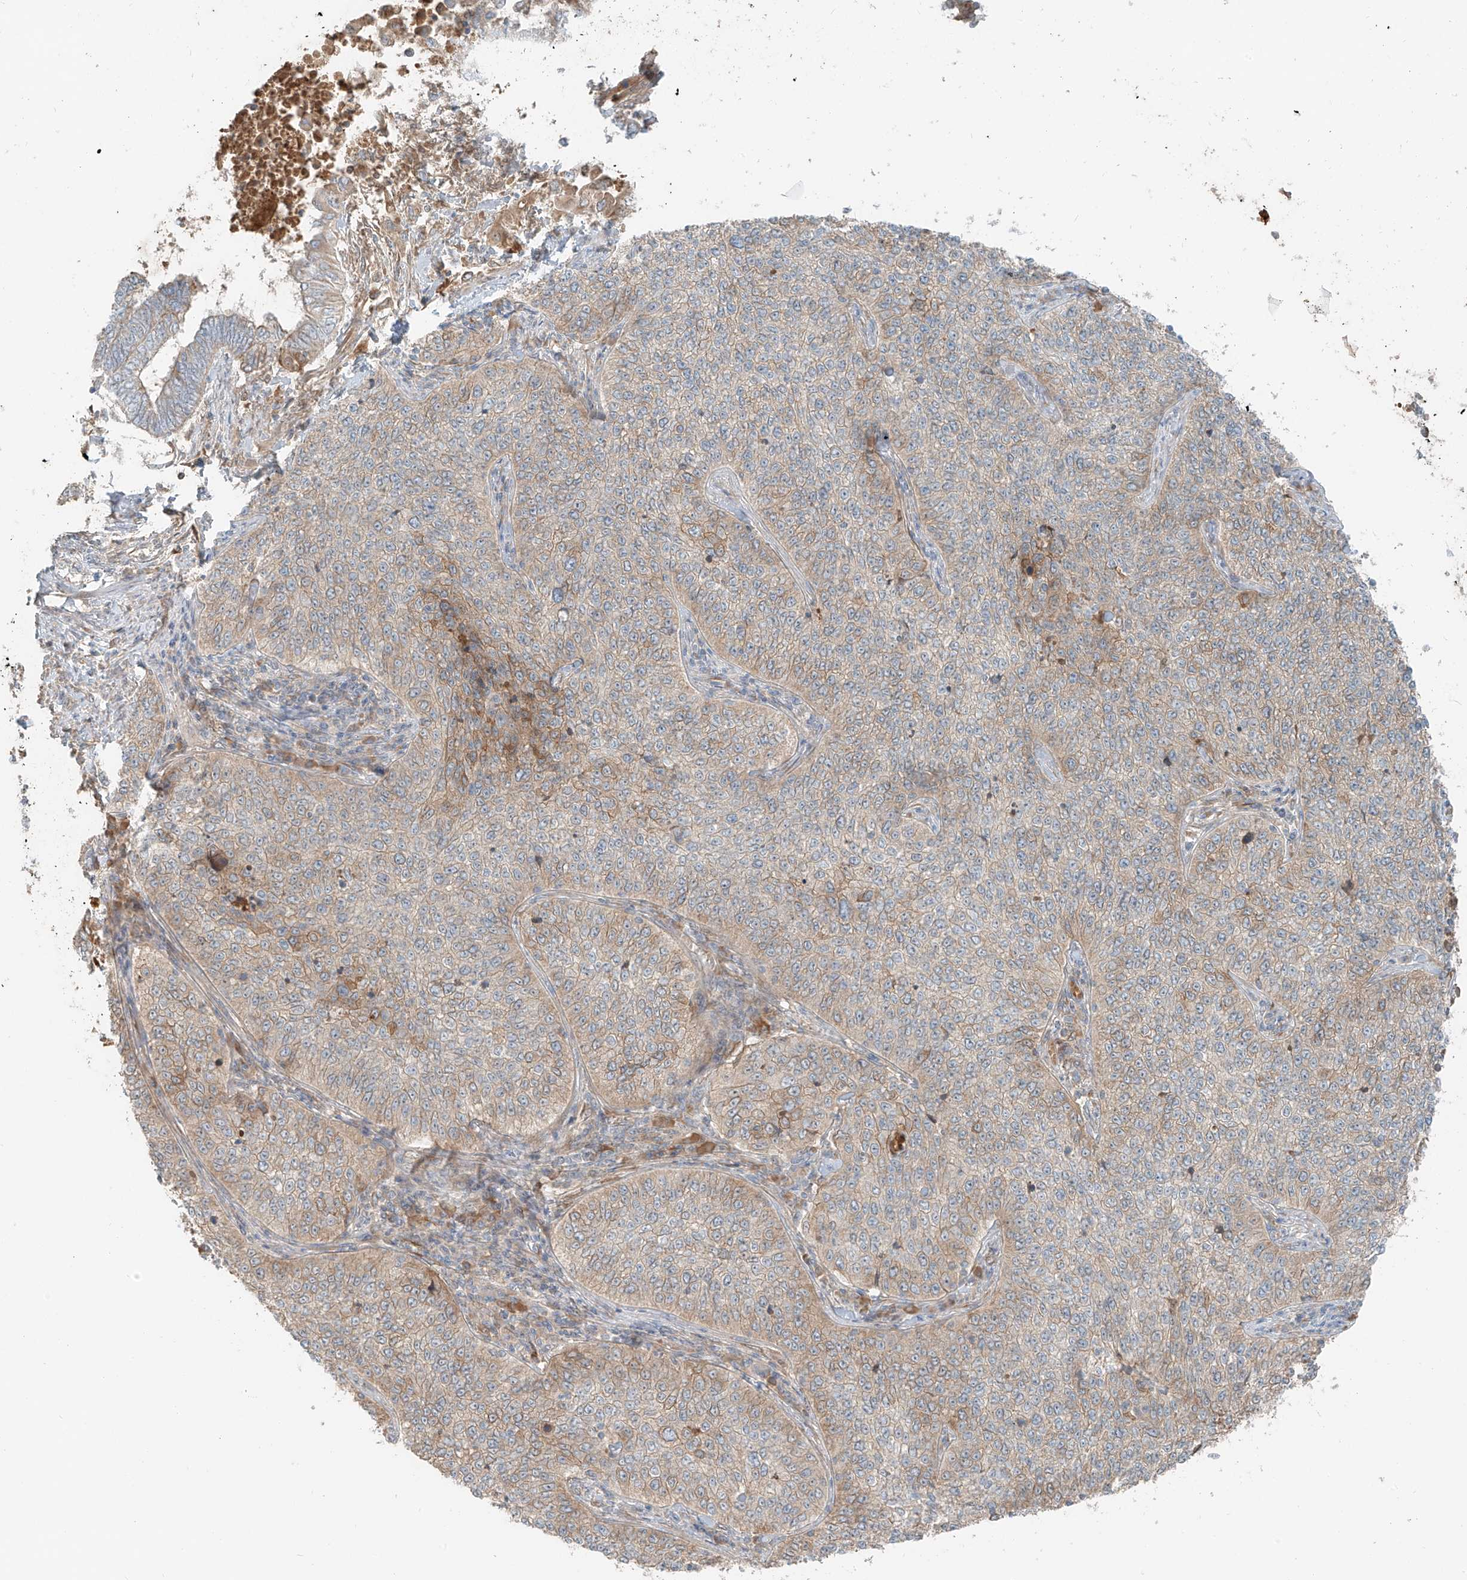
{"staining": {"intensity": "weak", "quantity": "<25%", "location": "cytoplasmic/membranous"}, "tissue": "cervical cancer", "cell_type": "Tumor cells", "image_type": "cancer", "snomed": [{"axis": "morphology", "description": "Squamous cell carcinoma, NOS"}, {"axis": "topography", "description": "Cervix"}], "caption": "Image shows no significant protein expression in tumor cells of cervical cancer. The staining is performed using DAB brown chromogen with nuclei counter-stained in using hematoxylin.", "gene": "FSTL1", "patient": {"sex": "female", "age": 35}}